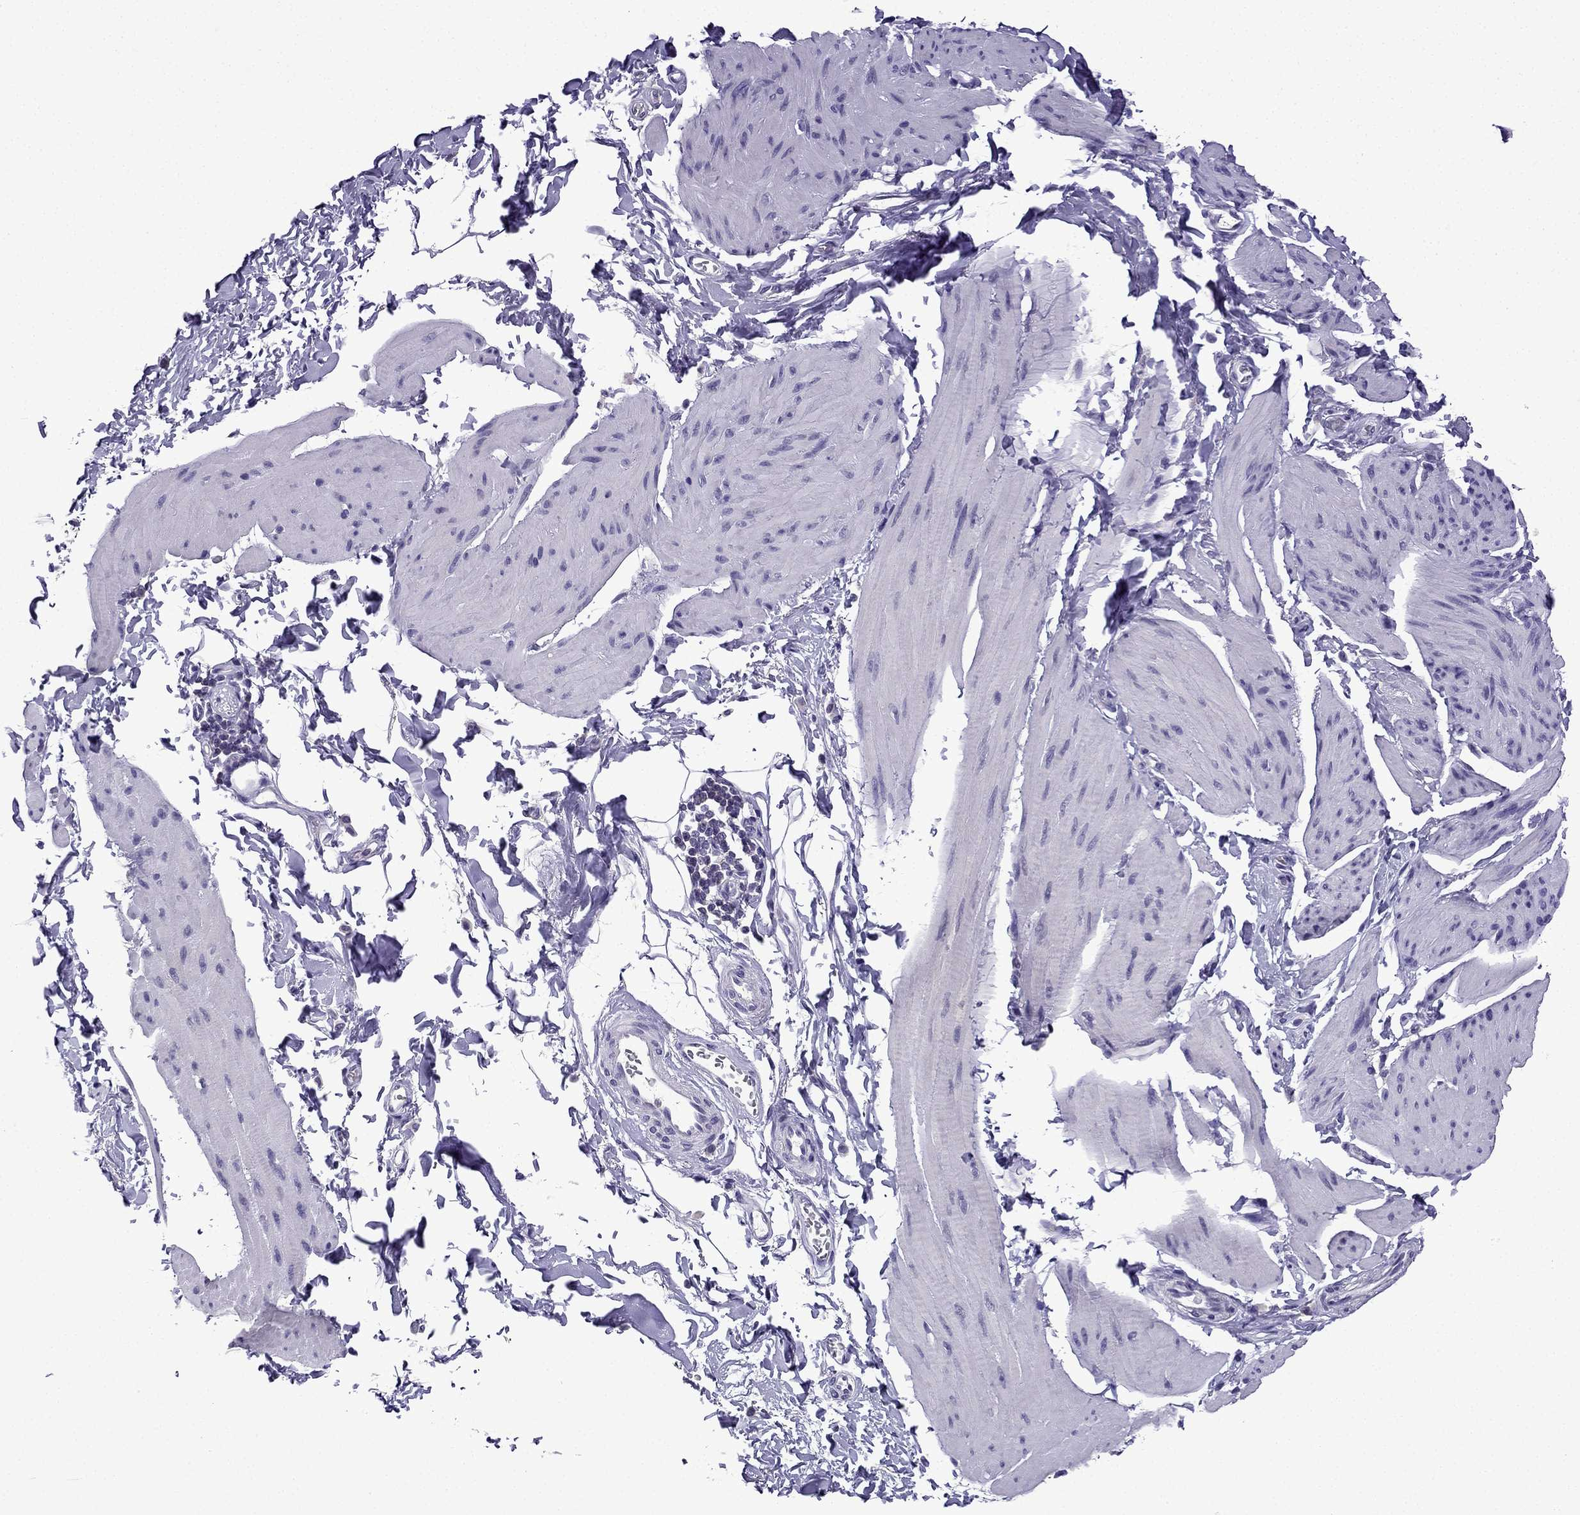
{"staining": {"intensity": "negative", "quantity": "none", "location": "none"}, "tissue": "smooth muscle", "cell_type": "Smooth muscle cells", "image_type": "normal", "snomed": [{"axis": "morphology", "description": "Normal tissue, NOS"}, {"axis": "topography", "description": "Adipose tissue"}, {"axis": "topography", "description": "Smooth muscle"}, {"axis": "topography", "description": "Peripheral nerve tissue"}], "caption": "DAB (3,3'-diaminobenzidine) immunohistochemical staining of normal smooth muscle exhibits no significant positivity in smooth muscle cells. (Brightfield microscopy of DAB immunohistochemistry at high magnification).", "gene": "TTN", "patient": {"sex": "male", "age": 83}}